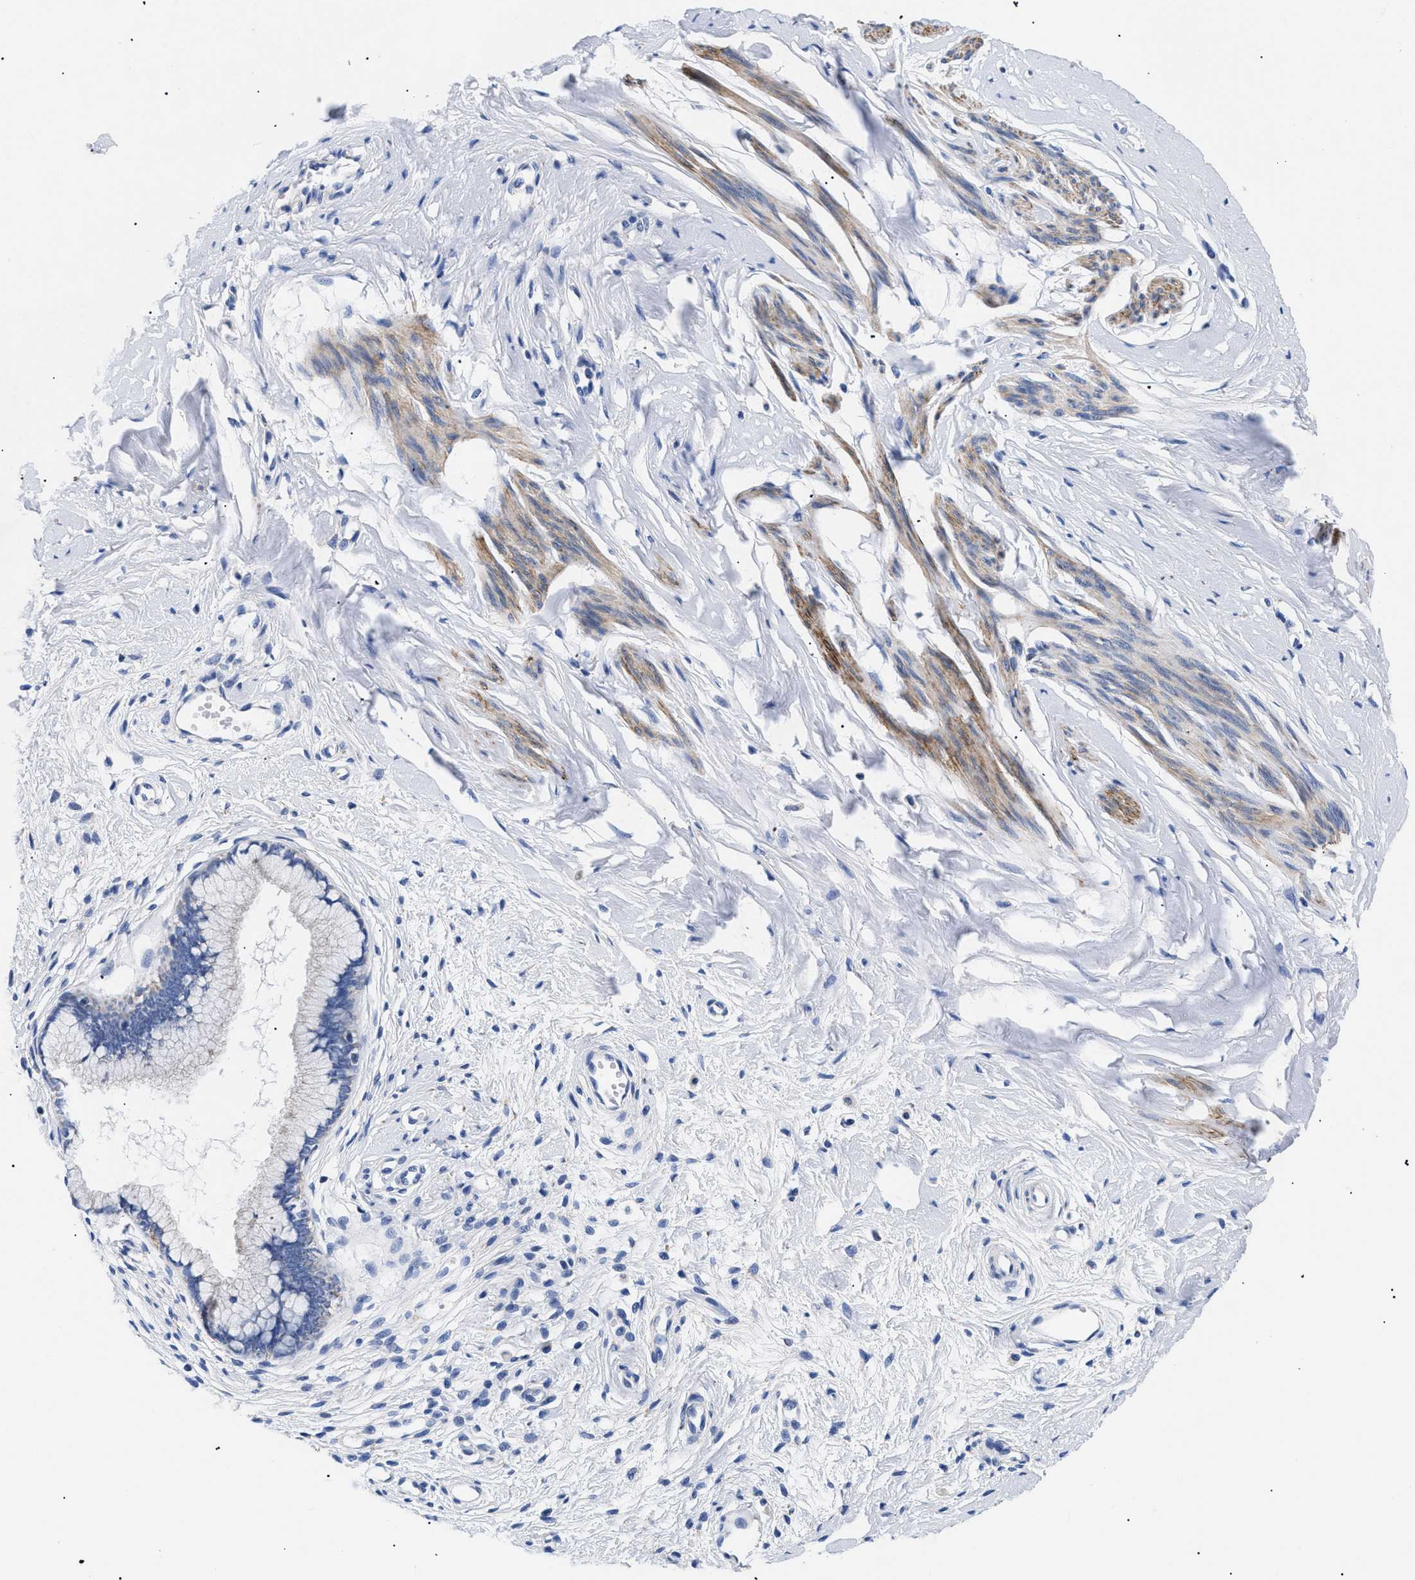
{"staining": {"intensity": "negative", "quantity": "none", "location": "none"}, "tissue": "cervix", "cell_type": "Glandular cells", "image_type": "normal", "snomed": [{"axis": "morphology", "description": "Normal tissue, NOS"}, {"axis": "topography", "description": "Cervix"}], "caption": "Immunohistochemistry of unremarkable cervix reveals no expression in glandular cells. (Immunohistochemistry (ihc), brightfield microscopy, high magnification).", "gene": "GPR149", "patient": {"sex": "female", "age": 65}}